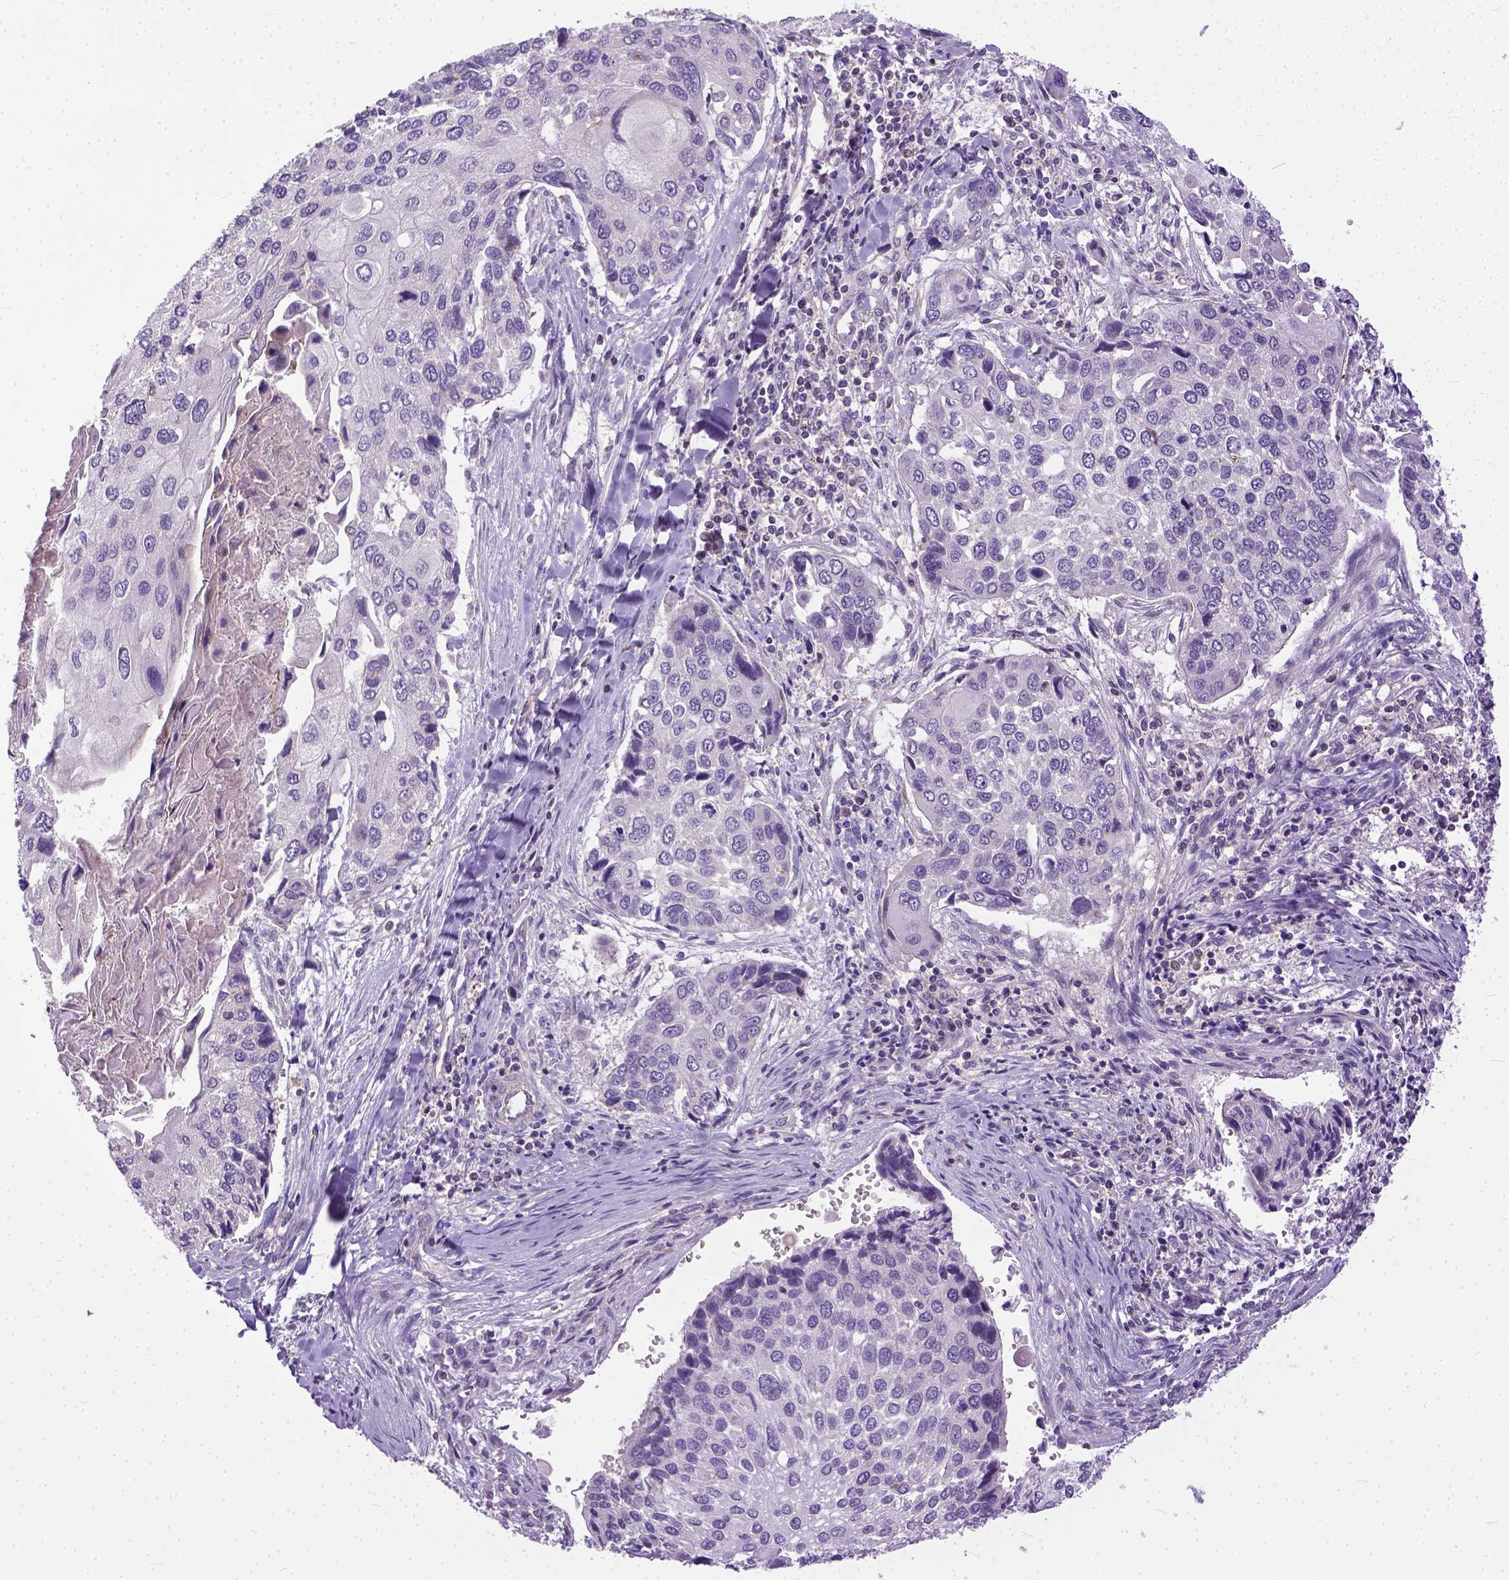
{"staining": {"intensity": "negative", "quantity": "none", "location": "none"}, "tissue": "lung cancer", "cell_type": "Tumor cells", "image_type": "cancer", "snomed": [{"axis": "morphology", "description": "Squamous cell carcinoma, NOS"}, {"axis": "morphology", "description": "Squamous cell carcinoma, metastatic, NOS"}, {"axis": "topography", "description": "Lung"}], "caption": "Metastatic squamous cell carcinoma (lung) was stained to show a protein in brown. There is no significant expression in tumor cells.", "gene": "BANF2", "patient": {"sex": "male", "age": 63}}